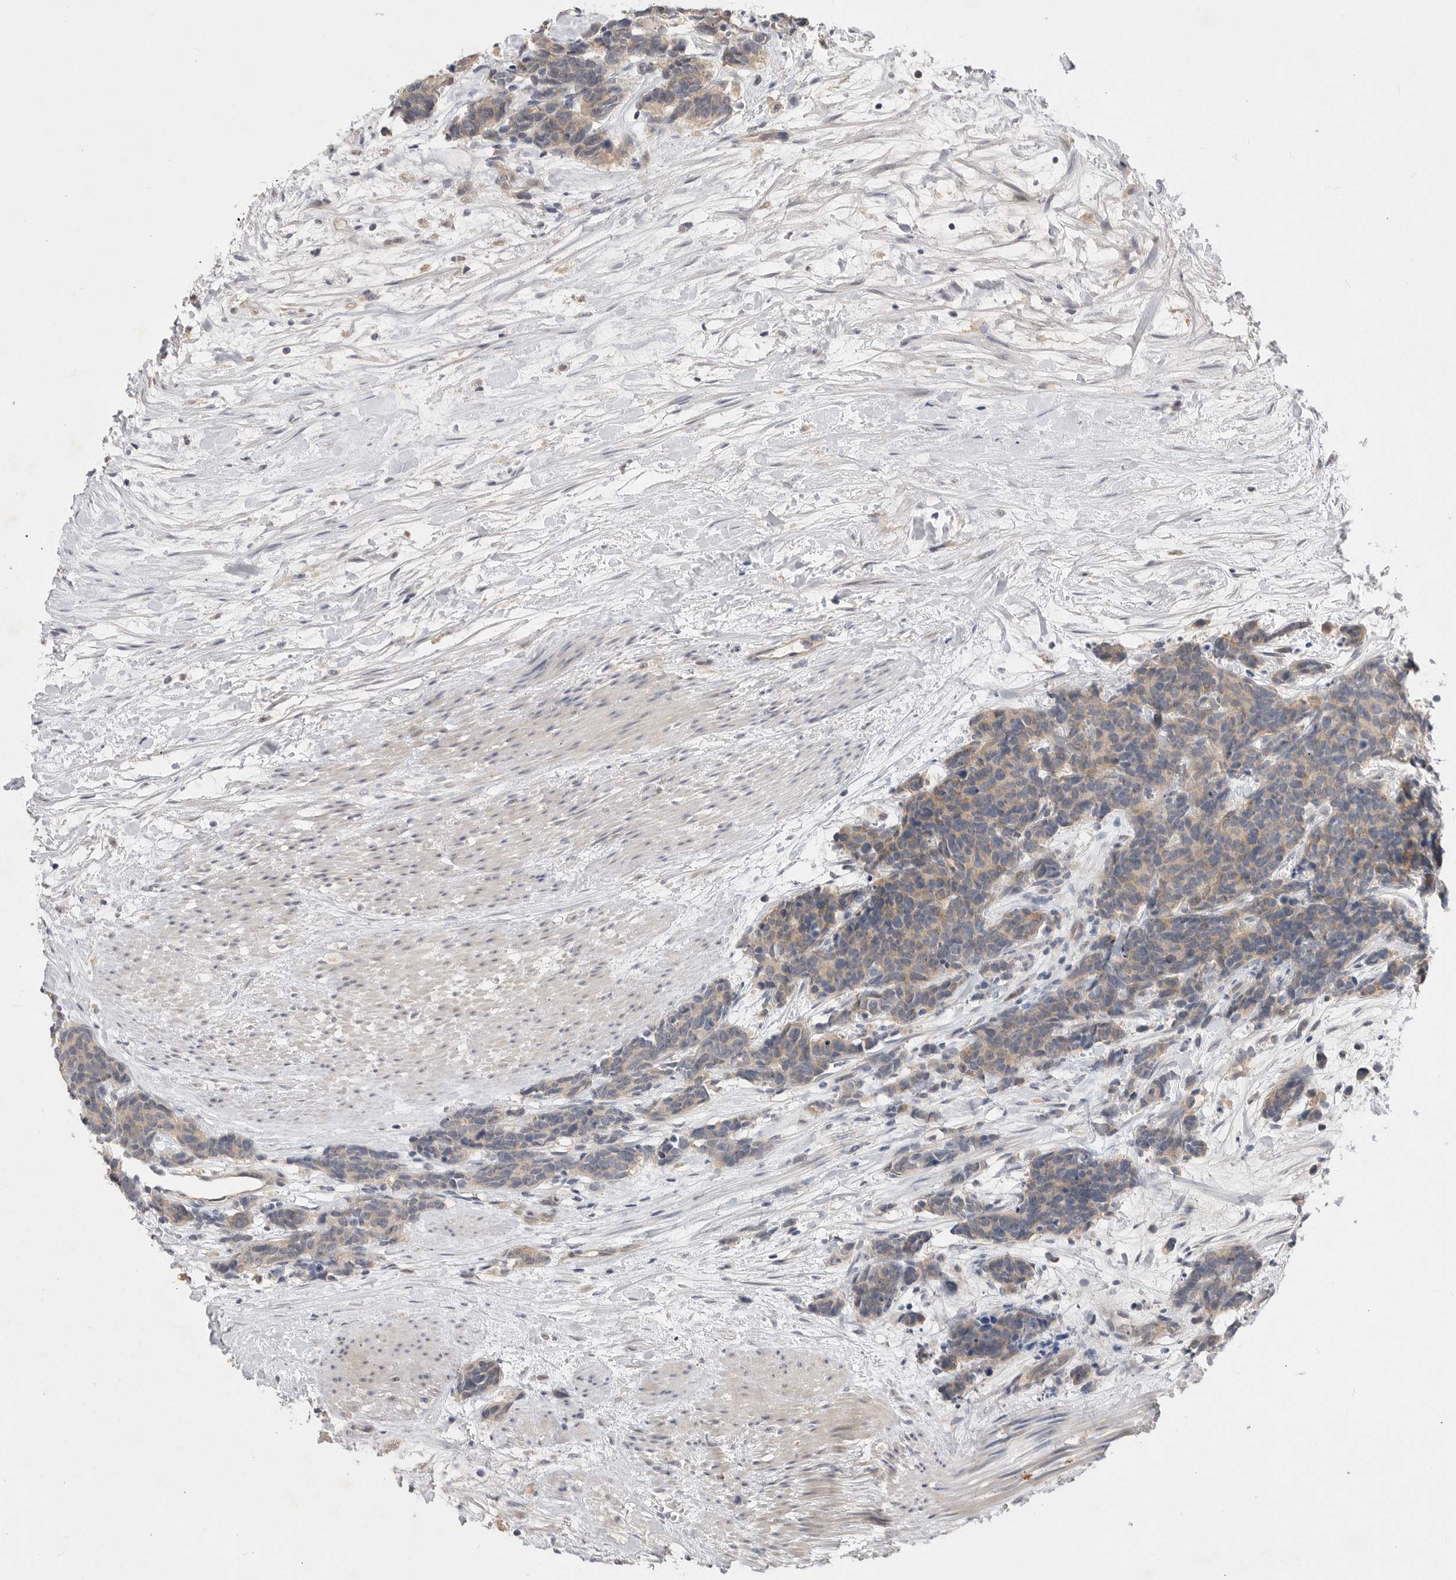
{"staining": {"intensity": "weak", "quantity": ">75%", "location": "cytoplasmic/membranous"}, "tissue": "carcinoid", "cell_type": "Tumor cells", "image_type": "cancer", "snomed": [{"axis": "morphology", "description": "Carcinoma, NOS"}, {"axis": "morphology", "description": "Carcinoid, malignant, NOS"}, {"axis": "topography", "description": "Urinary bladder"}], "caption": "Carcinoid tissue exhibits weak cytoplasmic/membranous positivity in about >75% of tumor cells, visualized by immunohistochemistry. (DAB IHC, brown staining for protein, blue staining for nuclei).", "gene": "ITGAD", "patient": {"sex": "male", "age": 57}}